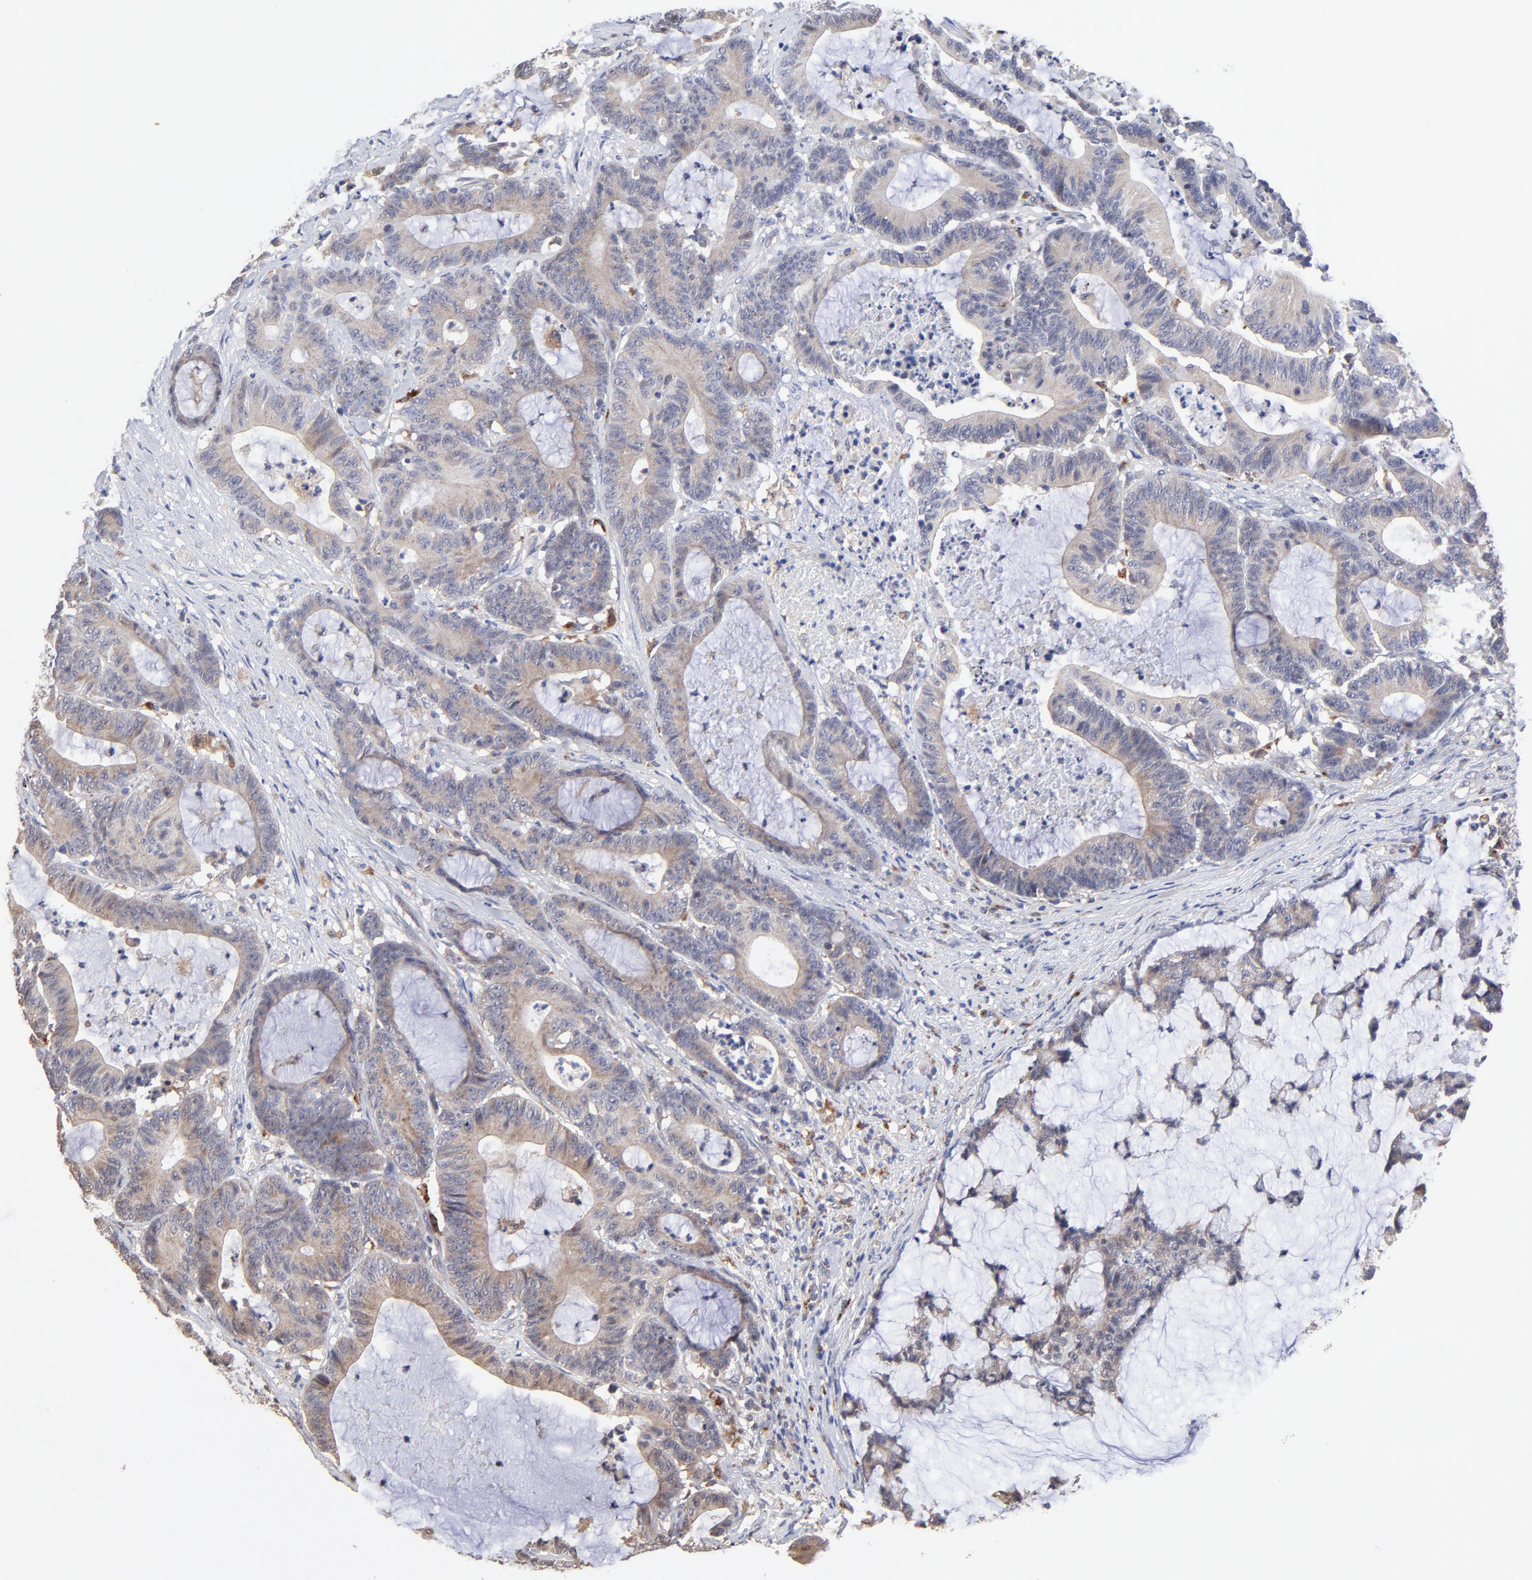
{"staining": {"intensity": "moderate", "quantity": ">75%", "location": "cytoplasmic/membranous"}, "tissue": "colorectal cancer", "cell_type": "Tumor cells", "image_type": "cancer", "snomed": [{"axis": "morphology", "description": "Adenocarcinoma, NOS"}, {"axis": "topography", "description": "Colon"}], "caption": "Adenocarcinoma (colorectal) stained with immunohistochemistry (IHC) demonstrates moderate cytoplasmic/membranous positivity in approximately >75% of tumor cells. The staining was performed using DAB to visualize the protein expression in brown, while the nuclei were stained in blue with hematoxylin (Magnification: 20x).", "gene": "PDE4B", "patient": {"sex": "female", "age": 84}}